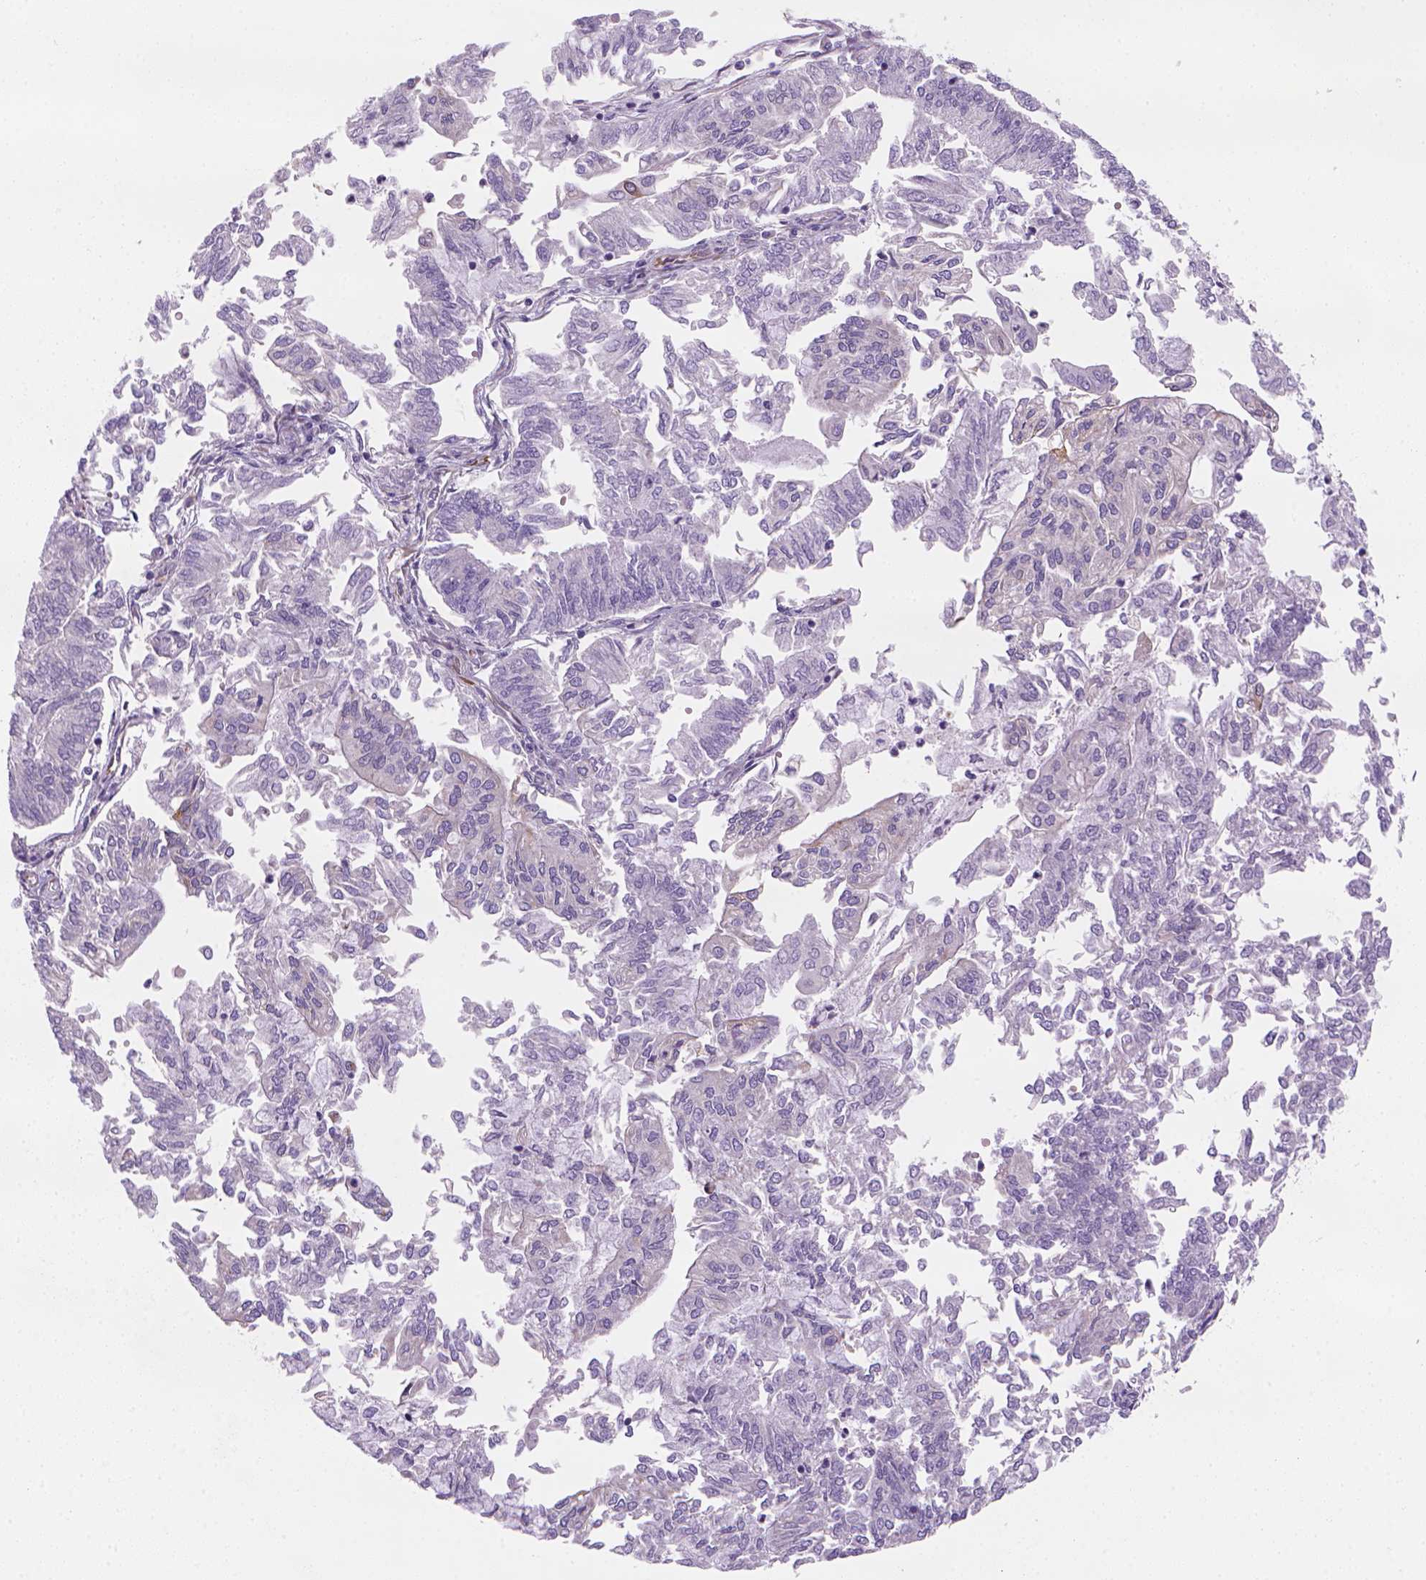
{"staining": {"intensity": "negative", "quantity": "none", "location": "none"}, "tissue": "endometrial cancer", "cell_type": "Tumor cells", "image_type": "cancer", "snomed": [{"axis": "morphology", "description": "Adenocarcinoma, NOS"}, {"axis": "topography", "description": "Endometrium"}], "caption": "This is an immunohistochemistry micrograph of human endometrial adenocarcinoma. There is no positivity in tumor cells.", "gene": "CES2", "patient": {"sex": "female", "age": 59}}